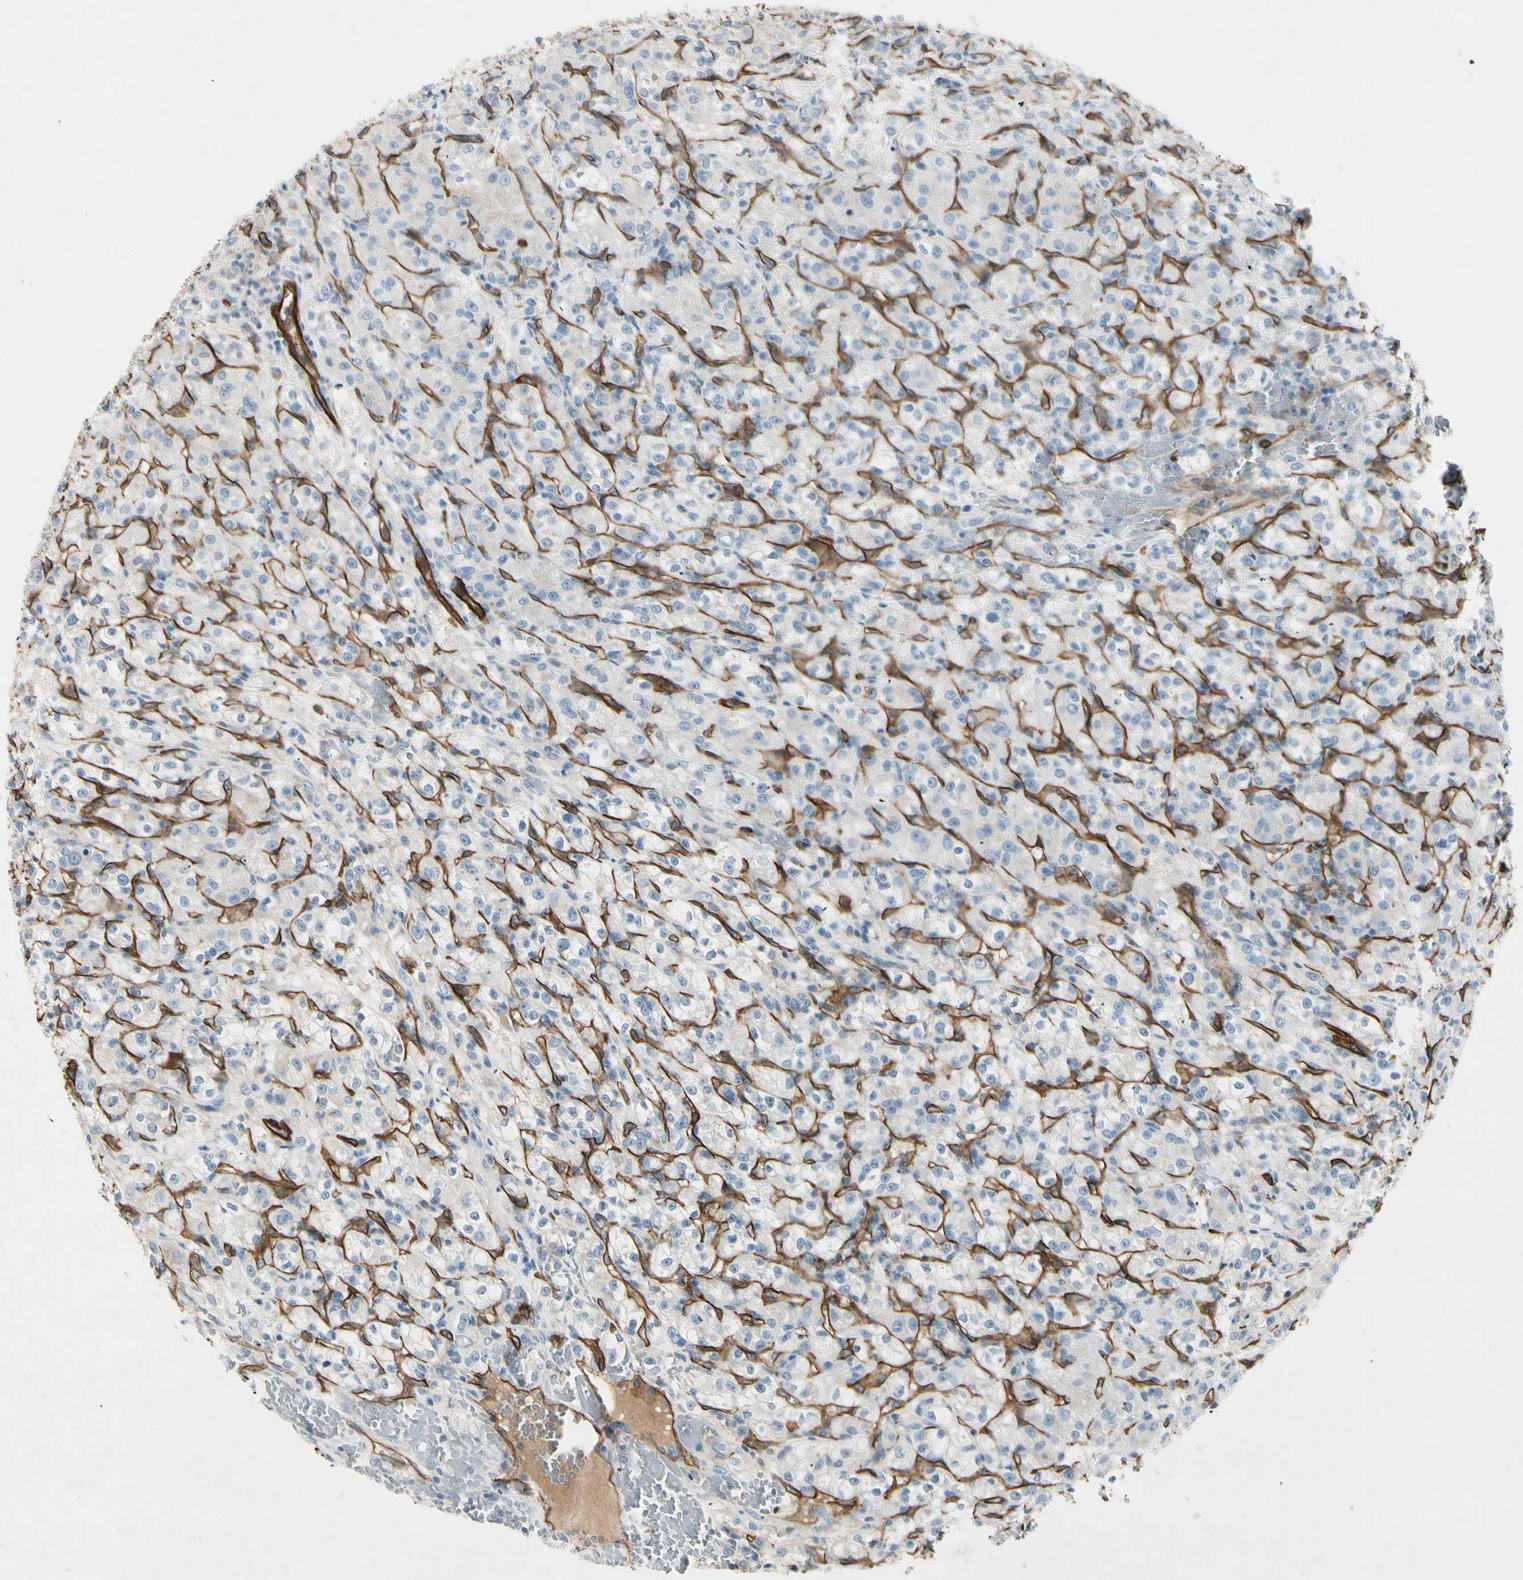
{"staining": {"intensity": "negative", "quantity": "none", "location": "none"}, "tissue": "renal cancer", "cell_type": "Tumor cells", "image_type": "cancer", "snomed": [{"axis": "morphology", "description": "Normal tissue, NOS"}, {"axis": "morphology", "description": "Adenocarcinoma, NOS"}, {"axis": "topography", "description": "Kidney"}], "caption": "This is an immunohistochemistry (IHC) photomicrograph of human renal adenocarcinoma. There is no expression in tumor cells.", "gene": "CD93", "patient": {"sex": "male", "age": 61}}